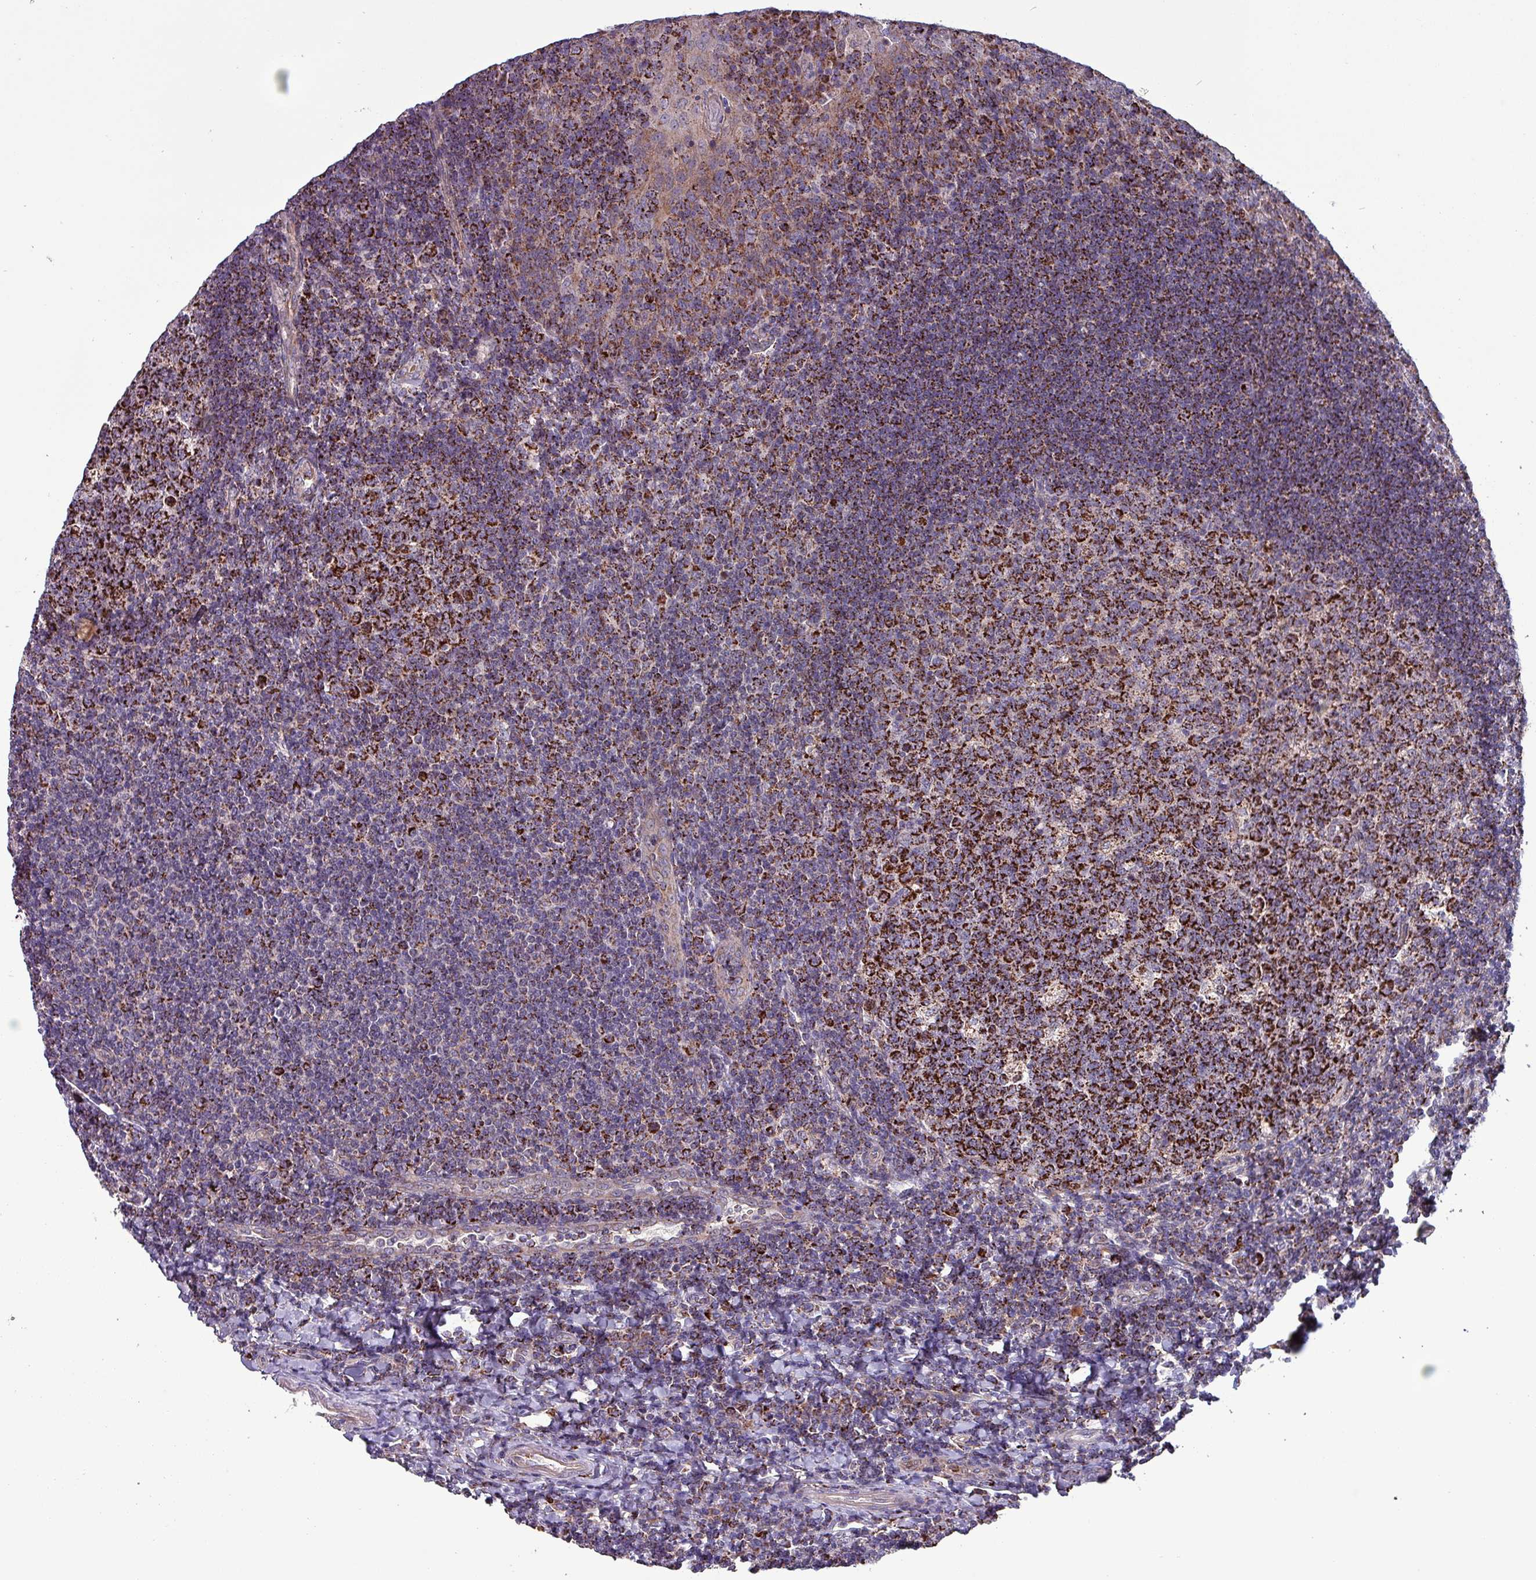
{"staining": {"intensity": "strong", "quantity": ">75%", "location": "cytoplasmic/membranous"}, "tissue": "tonsil", "cell_type": "Germinal center cells", "image_type": "normal", "snomed": [{"axis": "morphology", "description": "Normal tissue, NOS"}, {"axis": "topography", "description": "Tonsil"}], "caption": "Immunohistochemical staining of benign tonsil exhibits high levels of strong cytoplasmic/membranous staining in approximately >75% of germinal center cells.", "gene": "ZNF322", "patient": {"sex": "male", "age": 17}}